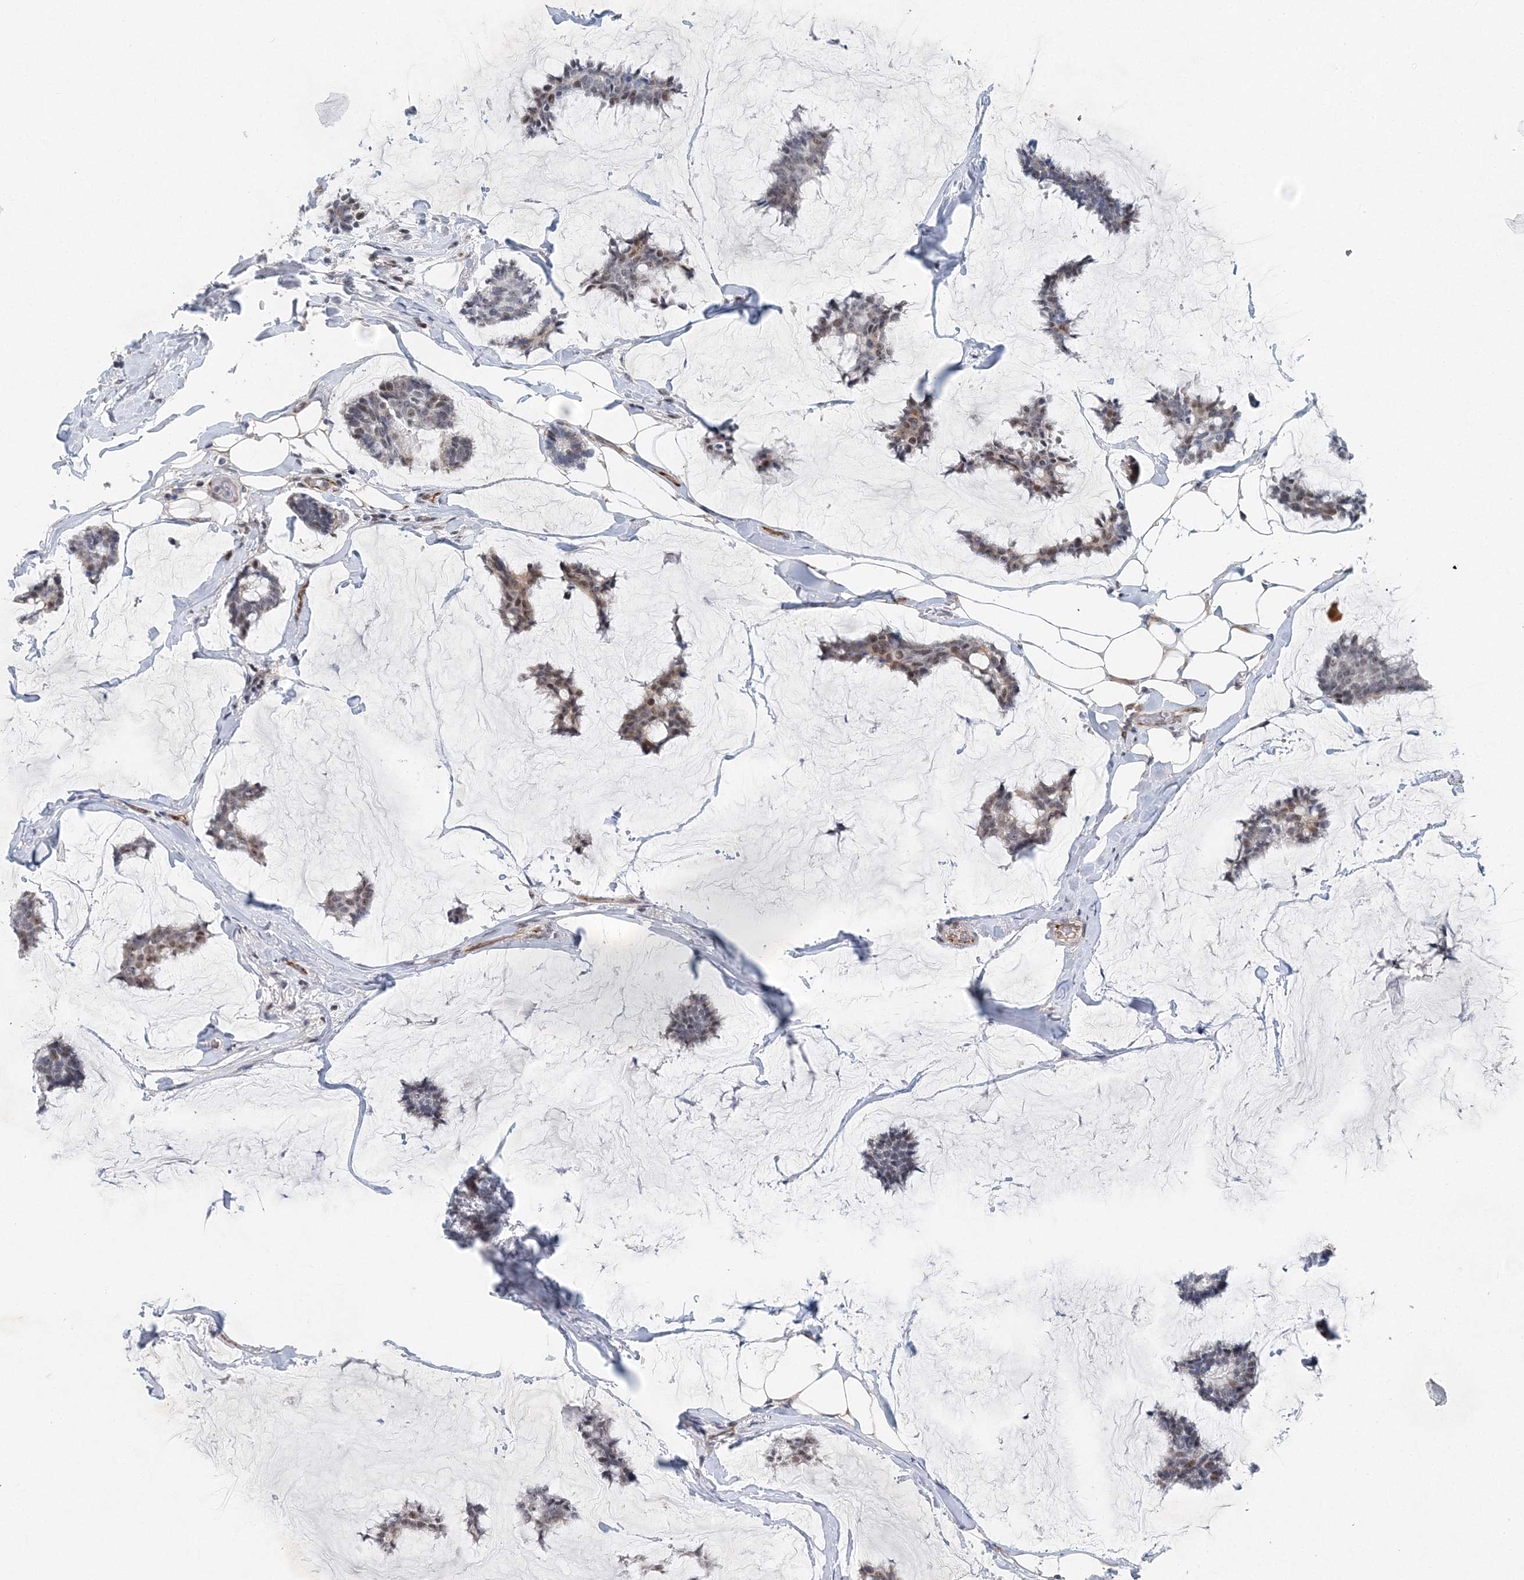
{"staining": {"intensity": "moderate", "quantity": "<25%", "location": "nuclear"}, "tissue": "breast cancer", "cell_type": "Tumor cells", "image_type": "cancer", "snomed": [{"axis": "morphology", "description": "Duct carcinoma"}, {"axis": "topography", "description": "Breast"}], "caption": "Human breast cancer (infiltrating ductal carcinoma) stained for a protein (brown) reveals moderate nuclear positive staining in approximately <25% of tumor cells.", "gene": "UIMC1", "patient": {"sex": "female", "age": 93}}